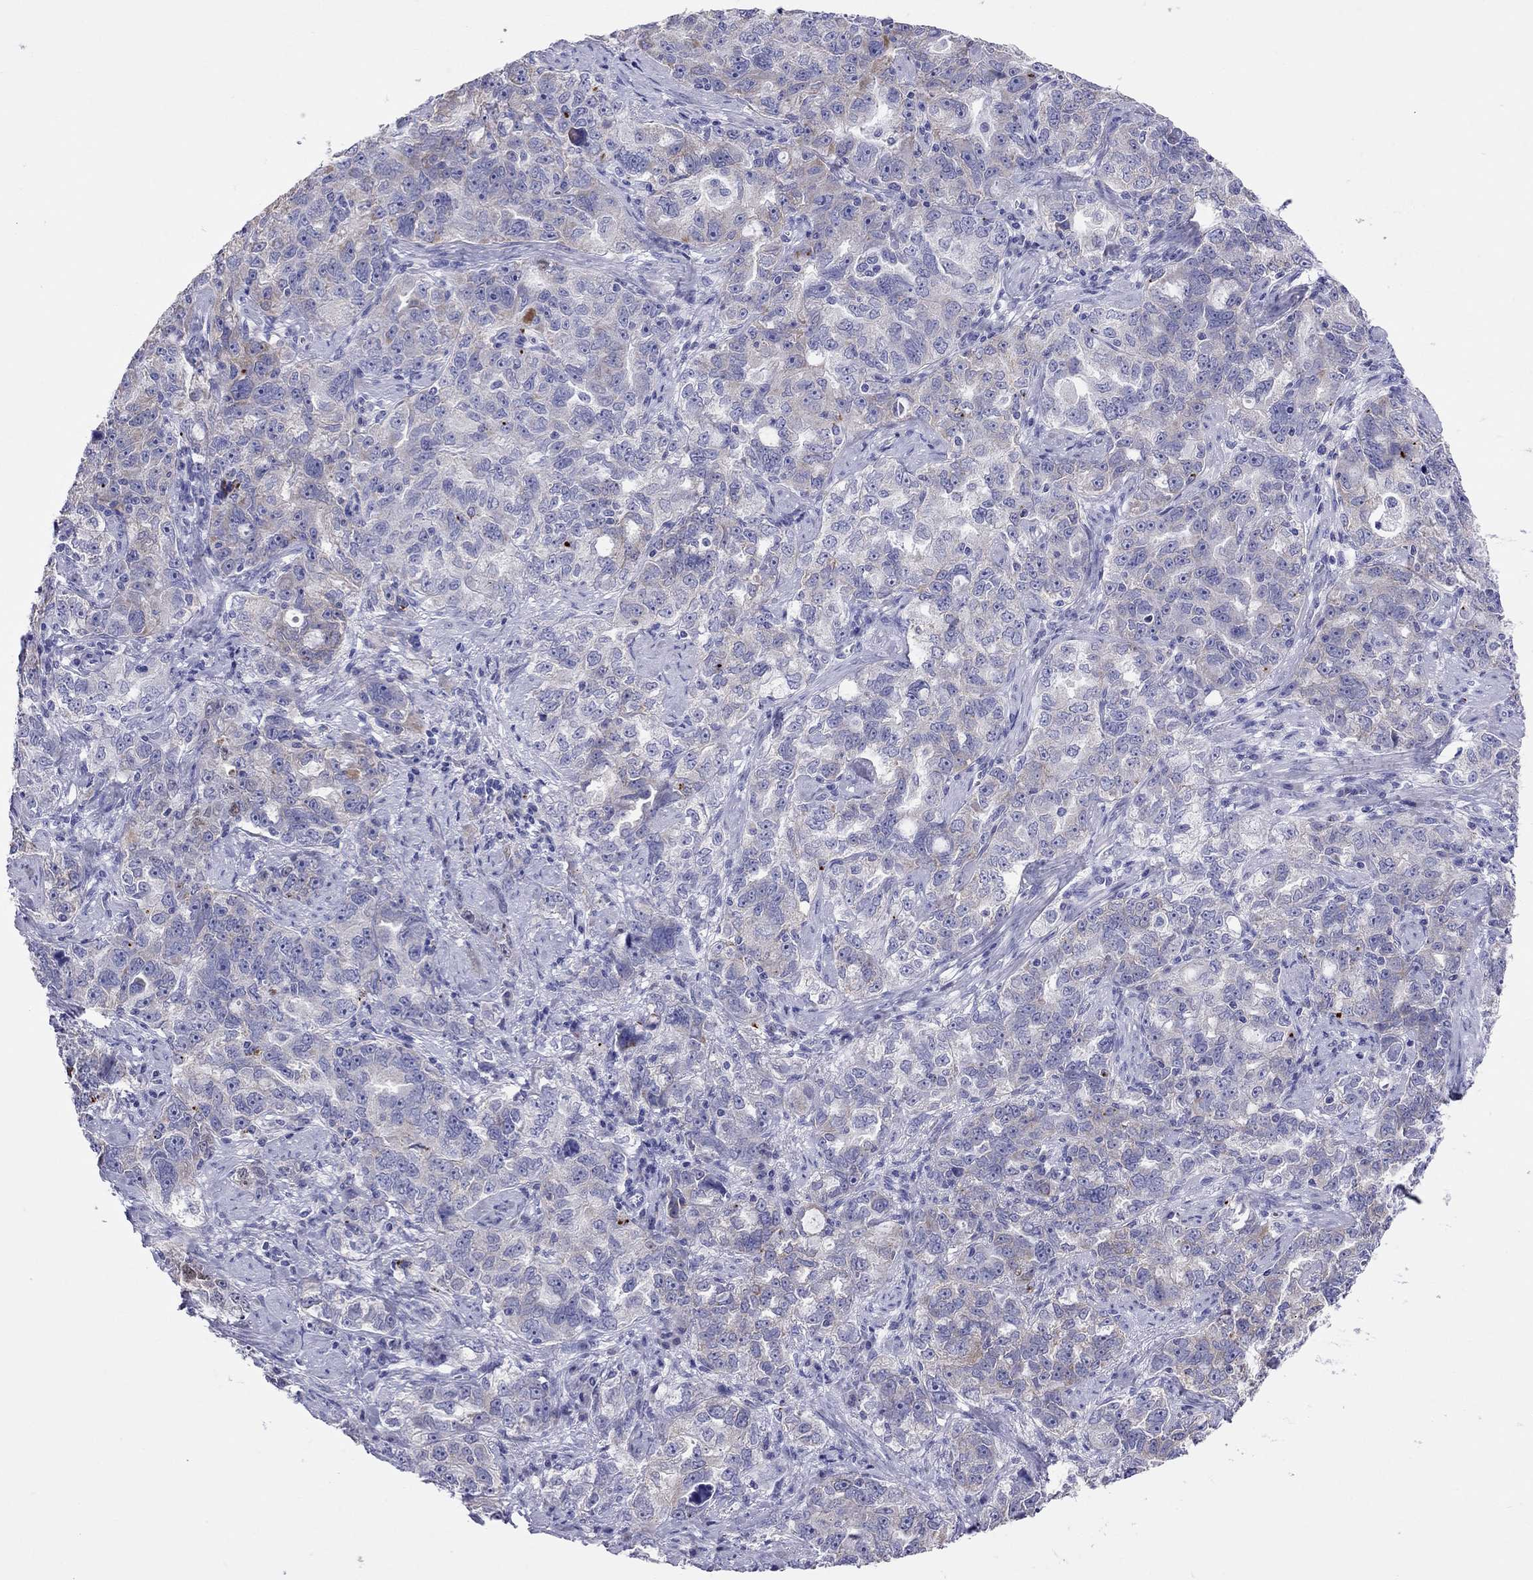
{"staining": {"intensity": "negative", "quantity": "none", "location": "none"}, "tissue": "ovarian cancer", "cell_type": "Tumor cells", "image_type": "cancer", "snomed": [{"axis": "morphology", "description": "Cystadenocarcinoma, serous, NOS"}, {"axis": "topography", "description": "Ovary"}], "caption": "Tumor cells show no significant expression in ovarian serous cystadenocarcinoma.", "gene": "COL9A1", "patient": {"sex": "female", "age": 51}}